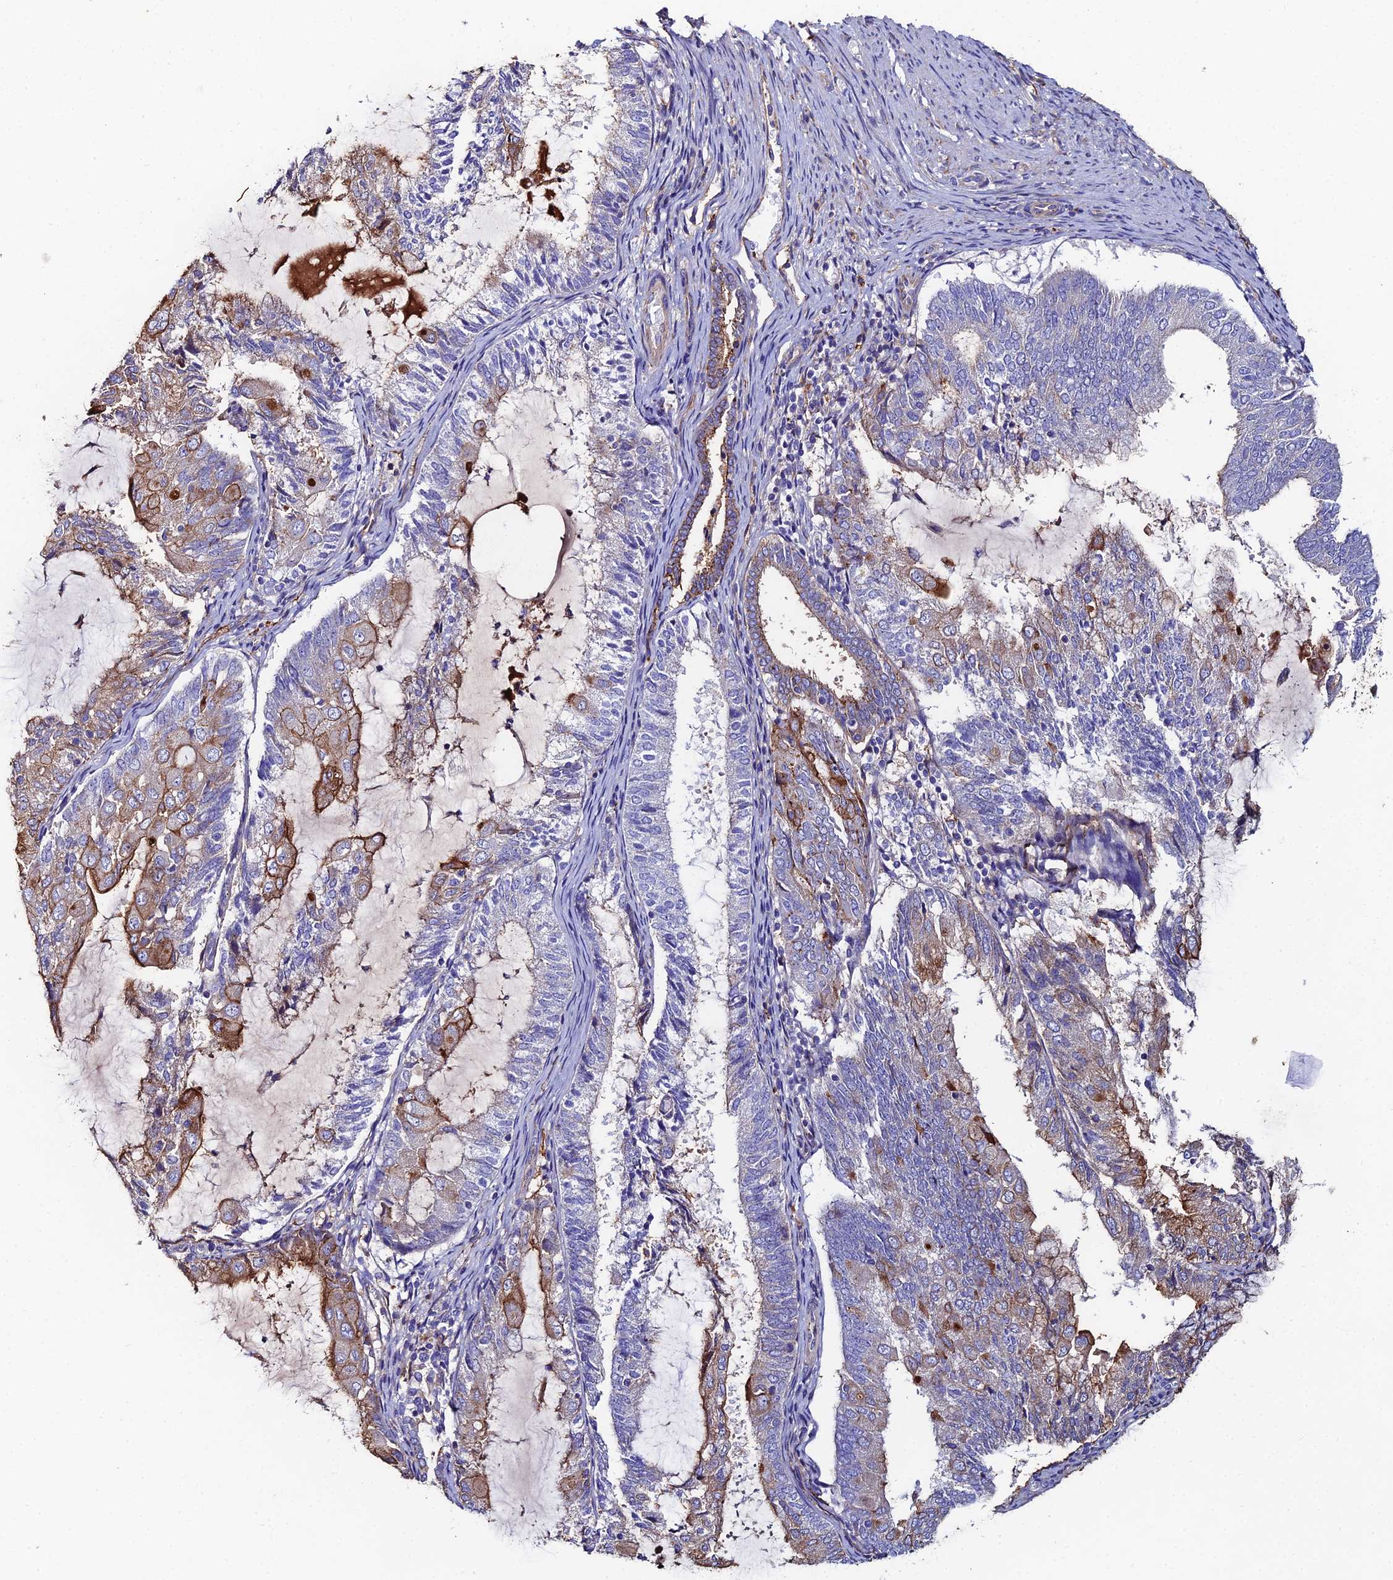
{"staining": {"intensity": "moderate", "quantity": "25%-75%", "location": "cytoplasmic/membranous"}, "tissue": "endometrial cancer", "cell_type": "Tumor cells", "image_type": "cancer", "snomed": [{"axis": "morphology", "description": "Adenocarcinoma, NOS"}, {"axis": "topography", "description": "Endometrium"}], "caption": "There is medium levels of moderate cytoplasmic/membranous staining in tumor cells of adenocarcinoma (endometrial), as demonstrated by immunohistochemical staining (brown color).", "gene": "C6", "patient": {"sex": "female", "age": 81}}